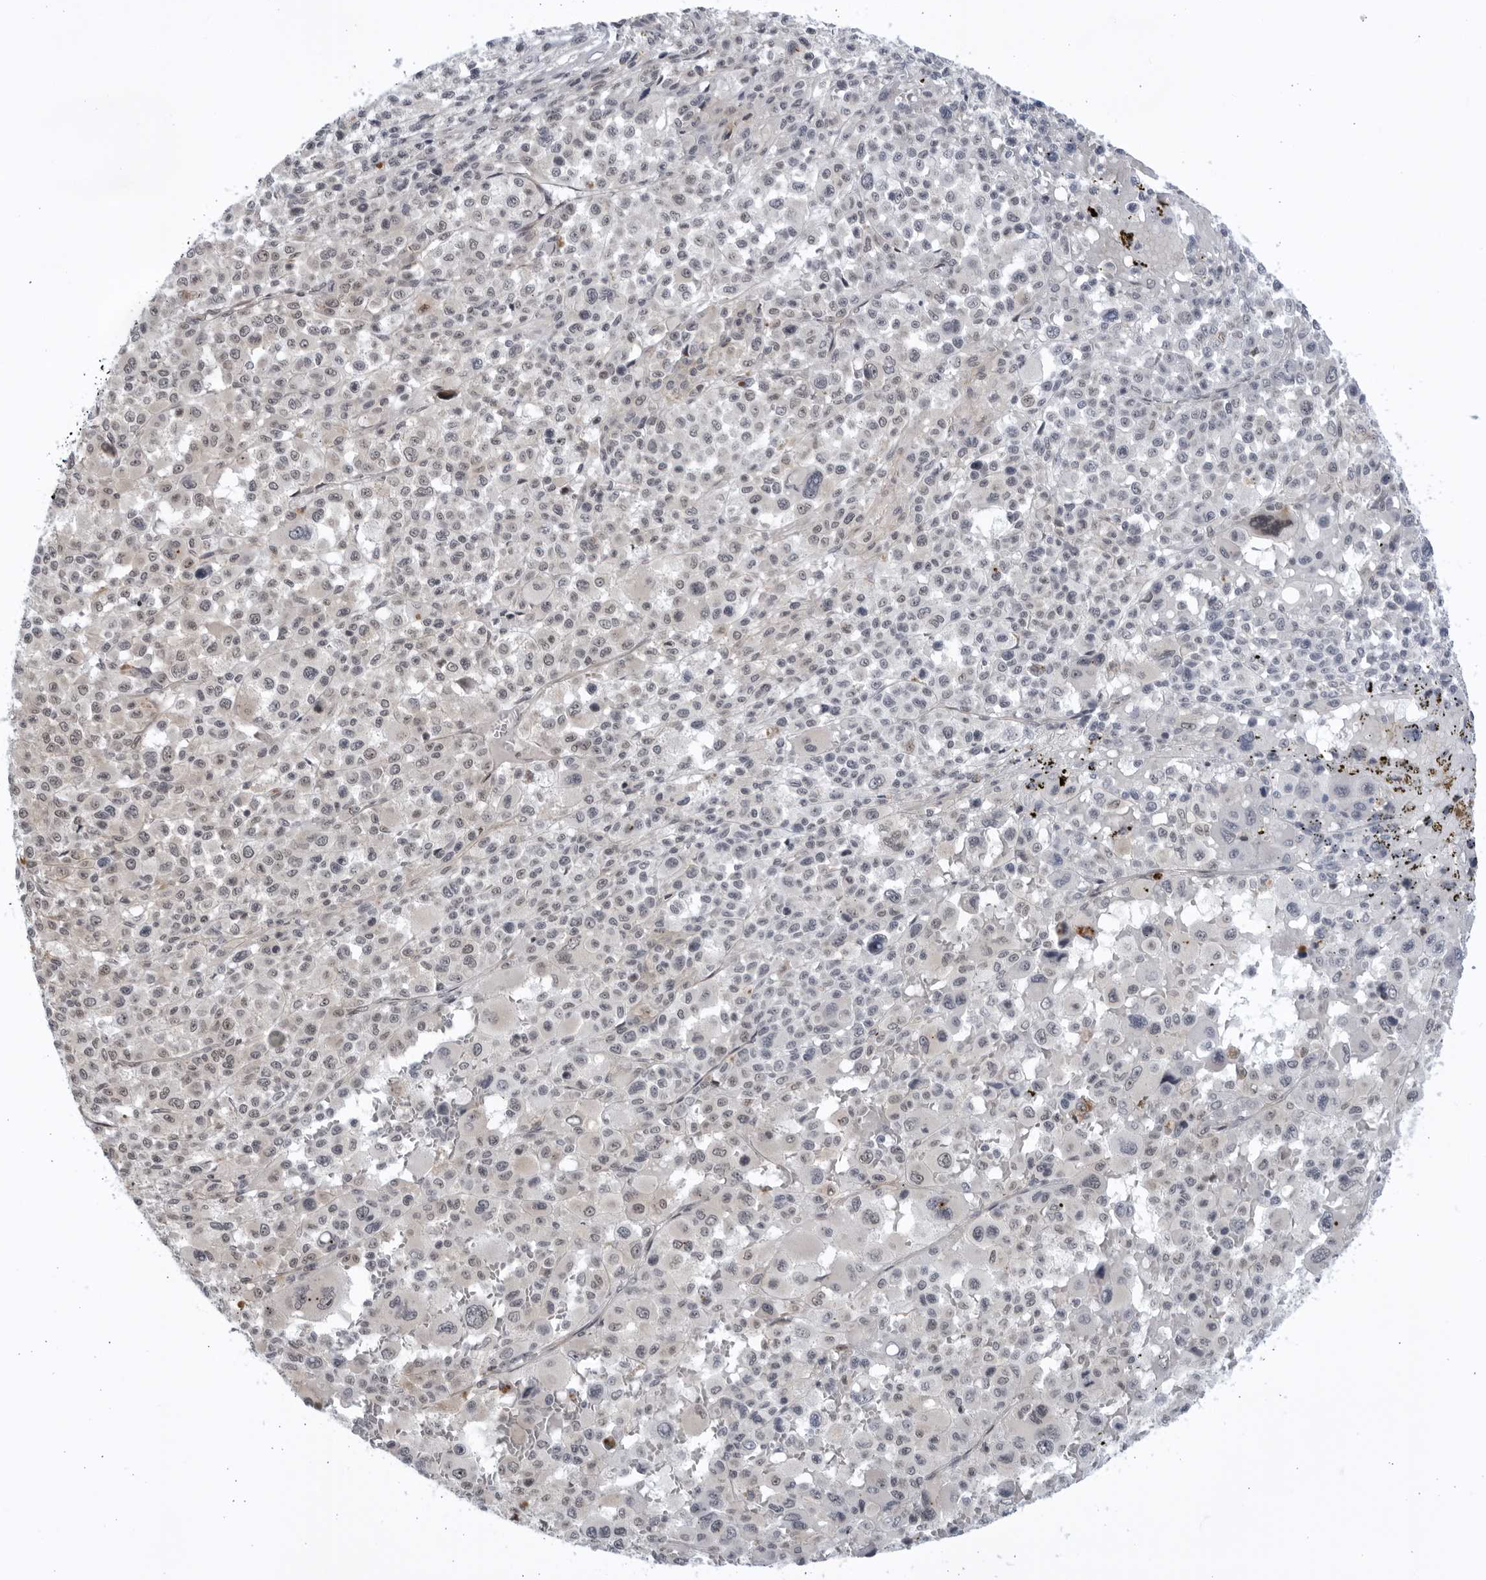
{"staining": {"intensity": "weak", "quantity": "<25%", "location": "nuclear"}, "tissue": "melanoma", "cell_type": "Tumor cells", "image_type": "cancer", "snomed": [{"axis": "morphology", "description": "Malignant melanoma, Metastatic site"}, {"axis": "topography", "description": "Skin"}], "caption": "Immunohistochemistry of human melanoma shows no expression in tumor cells.", "gene": "ITGB3BP", "patient": {"sex": "female", "age": 74}}